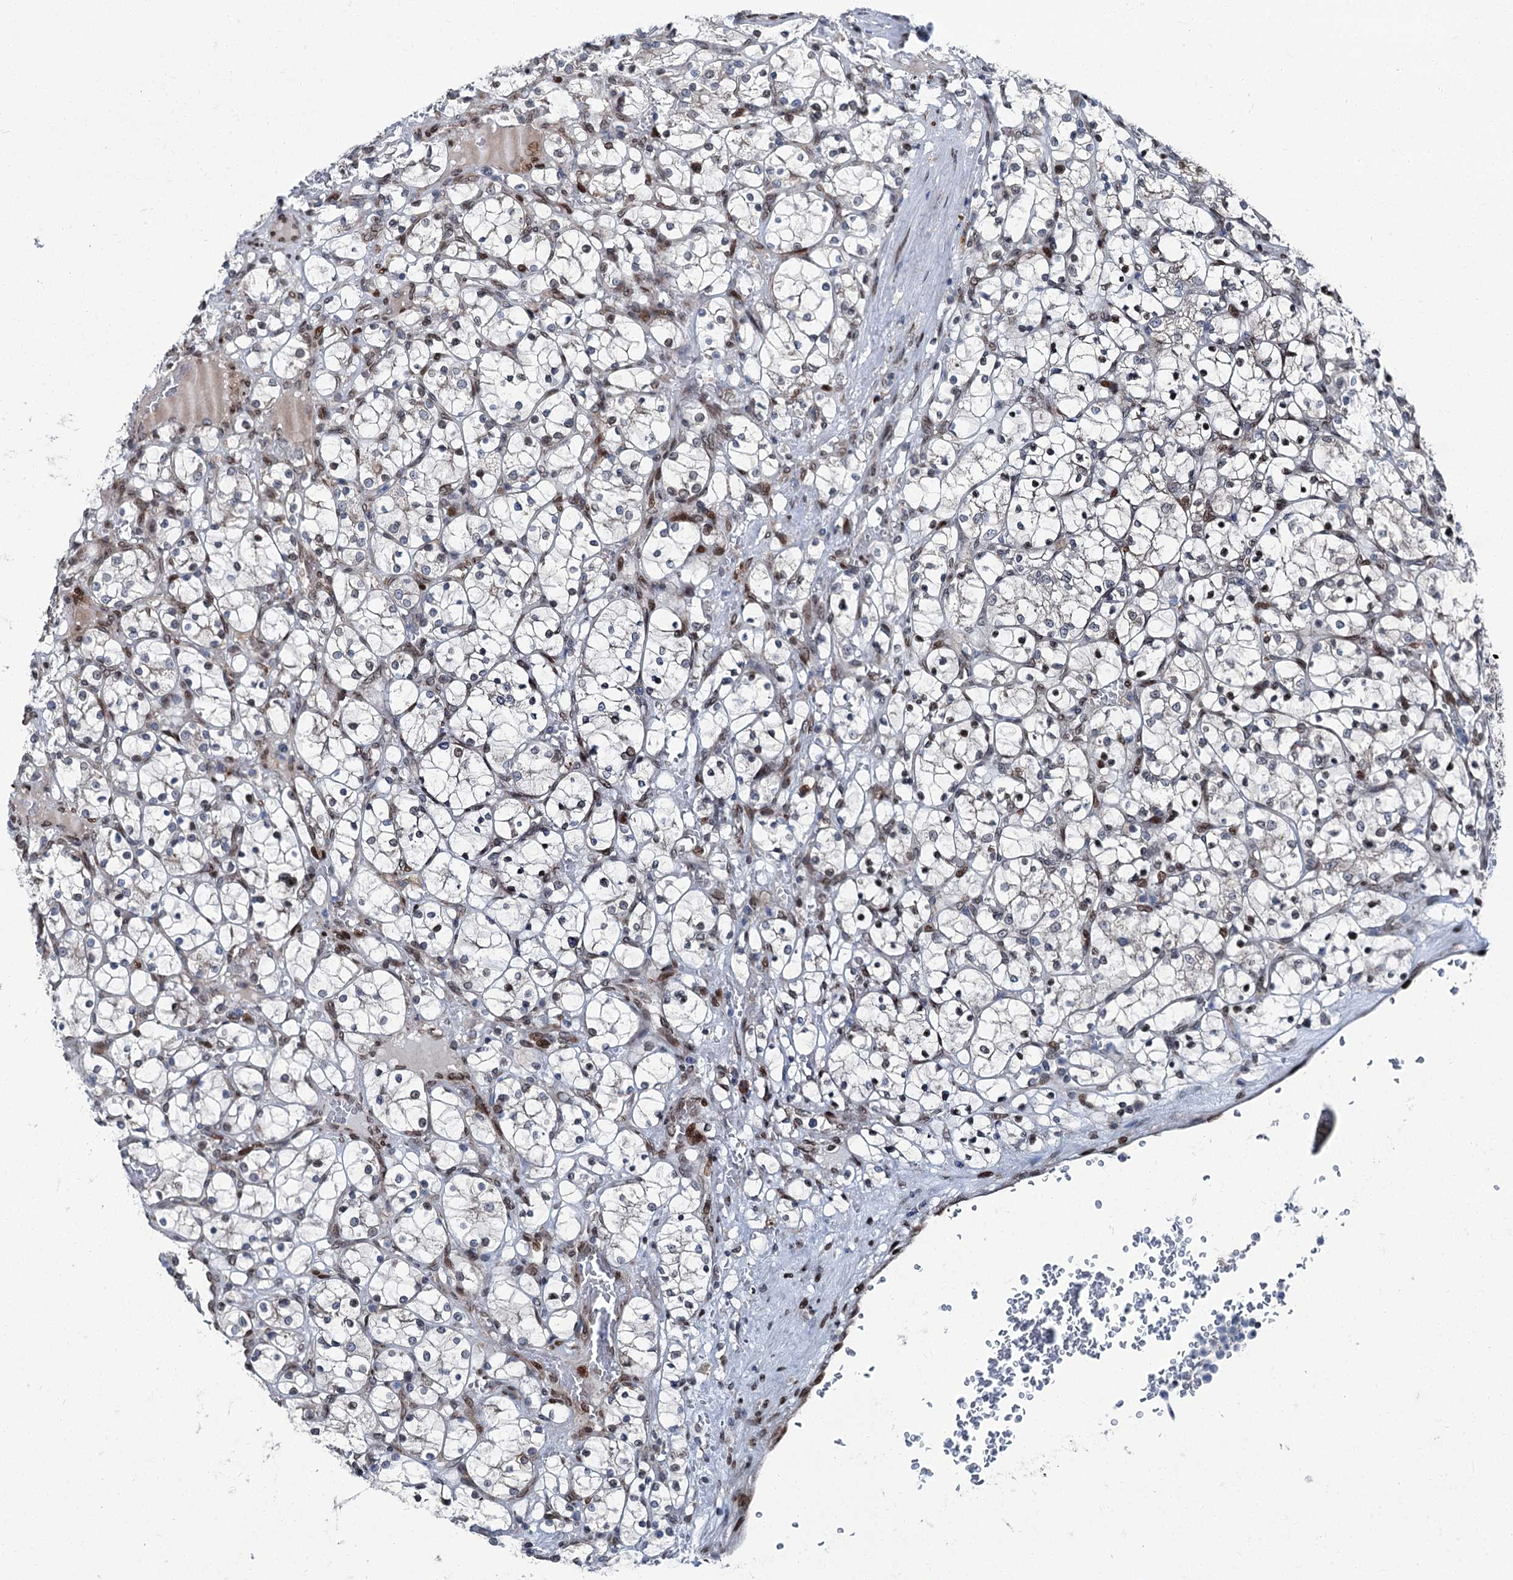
{"staining": {"intensity": "negative", "quantity": "none", "location": "none"}, "tissue": "renal cancer", "cell_type": "Tumor cells", "image_type": "cancer", "snomed": [{"axis": "morphology", "description": "Adenocarcinoma, NOS"}, {"axis": "topography", "description": "Kidney"}], "caption": "An IHC photomicrograph of adenocarcinoma (renal) is shown. There is no staining in tumor cells of adenocarcinoma (renal).", "gene": "MRPL14", "patient": {"sex": "female", "age": 69}}